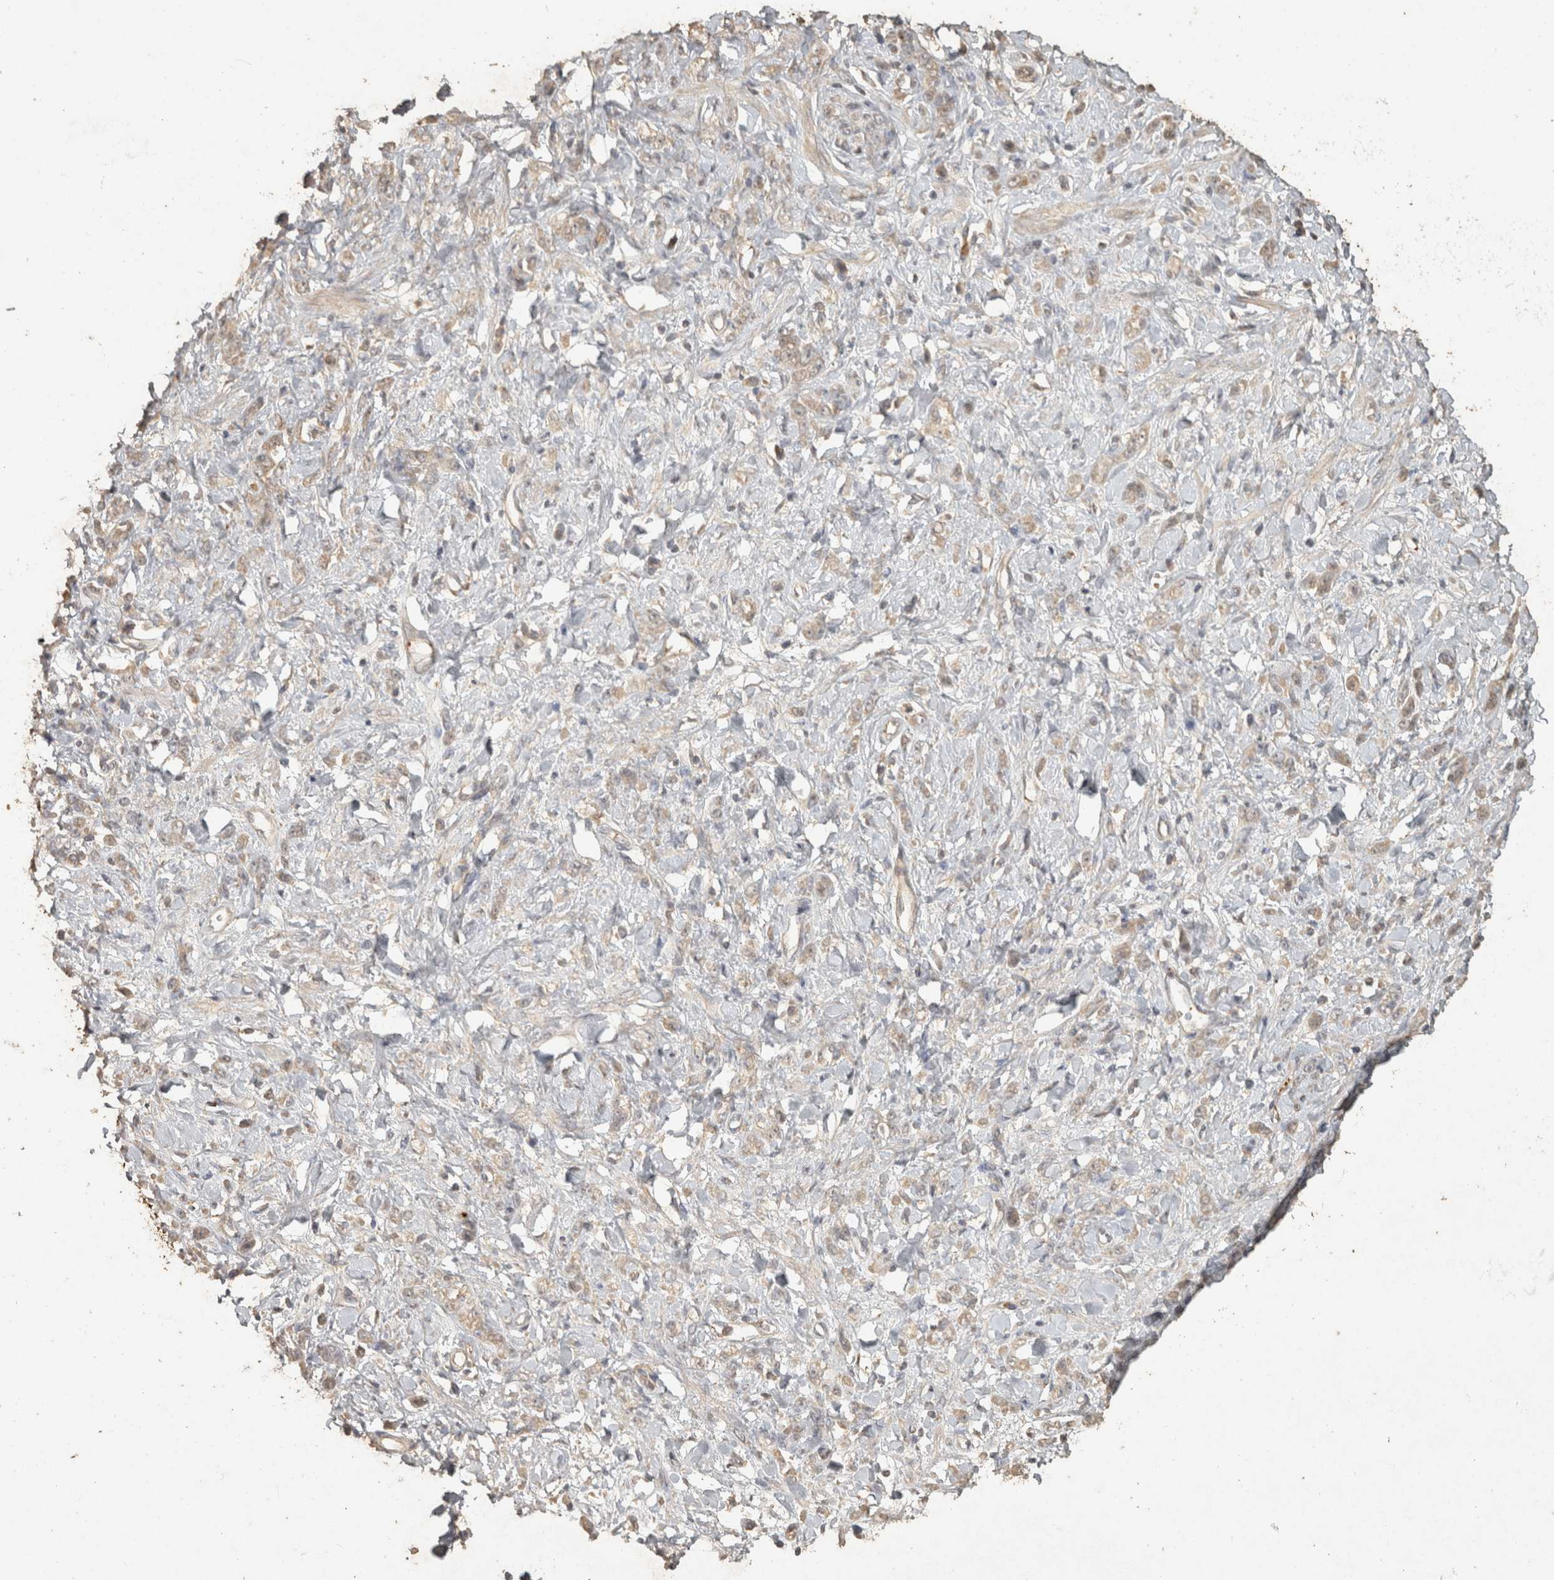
{"staining": {"intensity": "weak", "quantity": "25%-75%", "location": "cytoplasmic/membranous"}, "tissue": "stomach cancer", "cell_type": "Tumor cells", "image_type": "cancer", "snomed": [{"axis": "morphology", "description": "Normal tissue, NOS"}, {"axis": "morphology", "description": "Adenocarcinoma, NOS"}, {"axis": "topography", "description": "Stomach"}], "caption": "A histopathology image of human stomach cancer (adenocarcinoma) stained for a protein shows weak cytoplasmic/membranous brown staining in tumor cells.", "gene": "OSTN", "patient": {"sex": "male", "age": 82}}